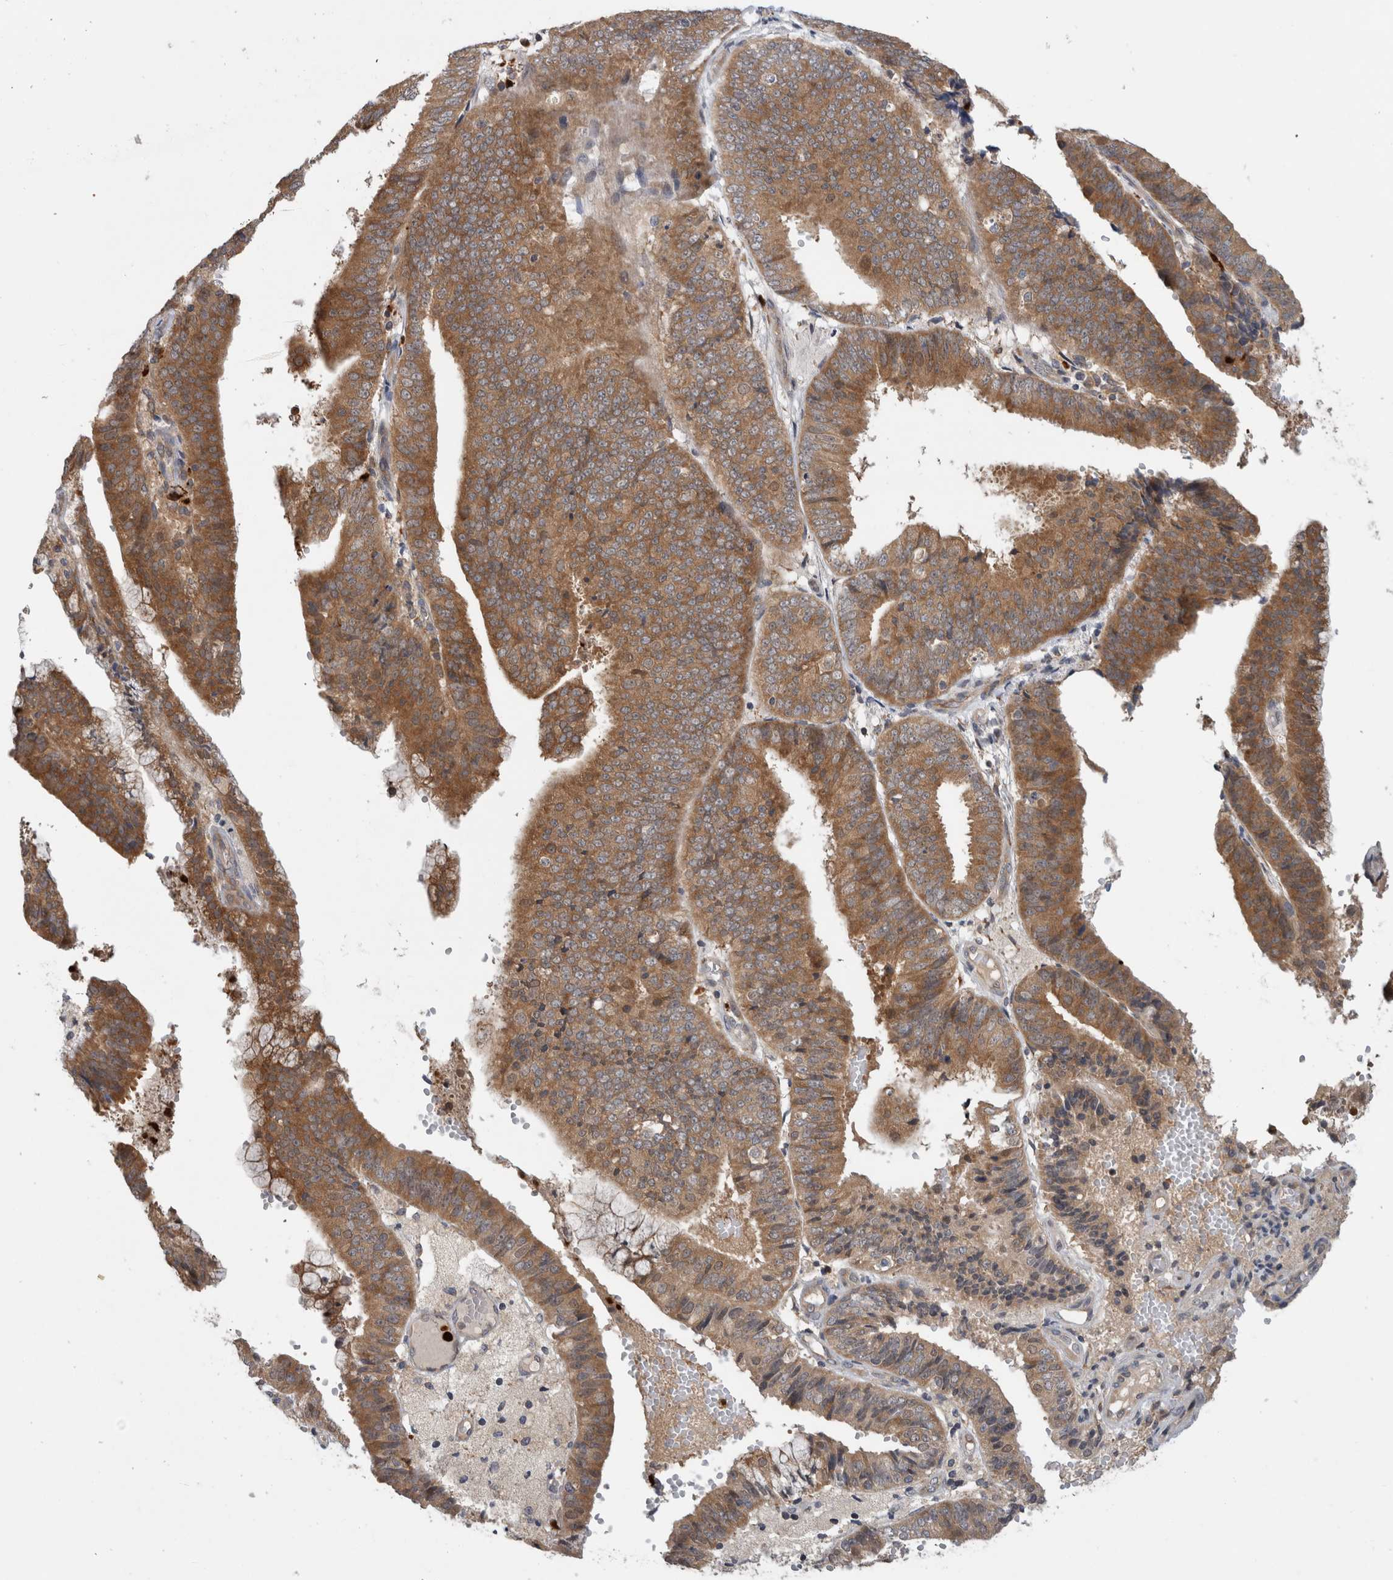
{"staining": {"intensity": "moderate", "quantity": ">75%", "location": "cytoplasmic/membranous"}, "tissue": "endometrial cancer", "cell_type": "Tumor cells", "image_type": "cancer", "snomed": [{"axis": "morphology", "description": "Adenocarcinoma, NOS"}, {"axis": "topography", "description": "Endometrium"}], "caption": "An IHC image of tumor tissue is shown. Protein staining in brown labels moderate cytoplasmic/membranous positivity in adenocarcinoma (endometrial) within tumor cells. The protein is shown in brown color, while the nuclei are stained blue.", "gene": "PDCD2", "patient": {"sex": "female", "age": 63}}